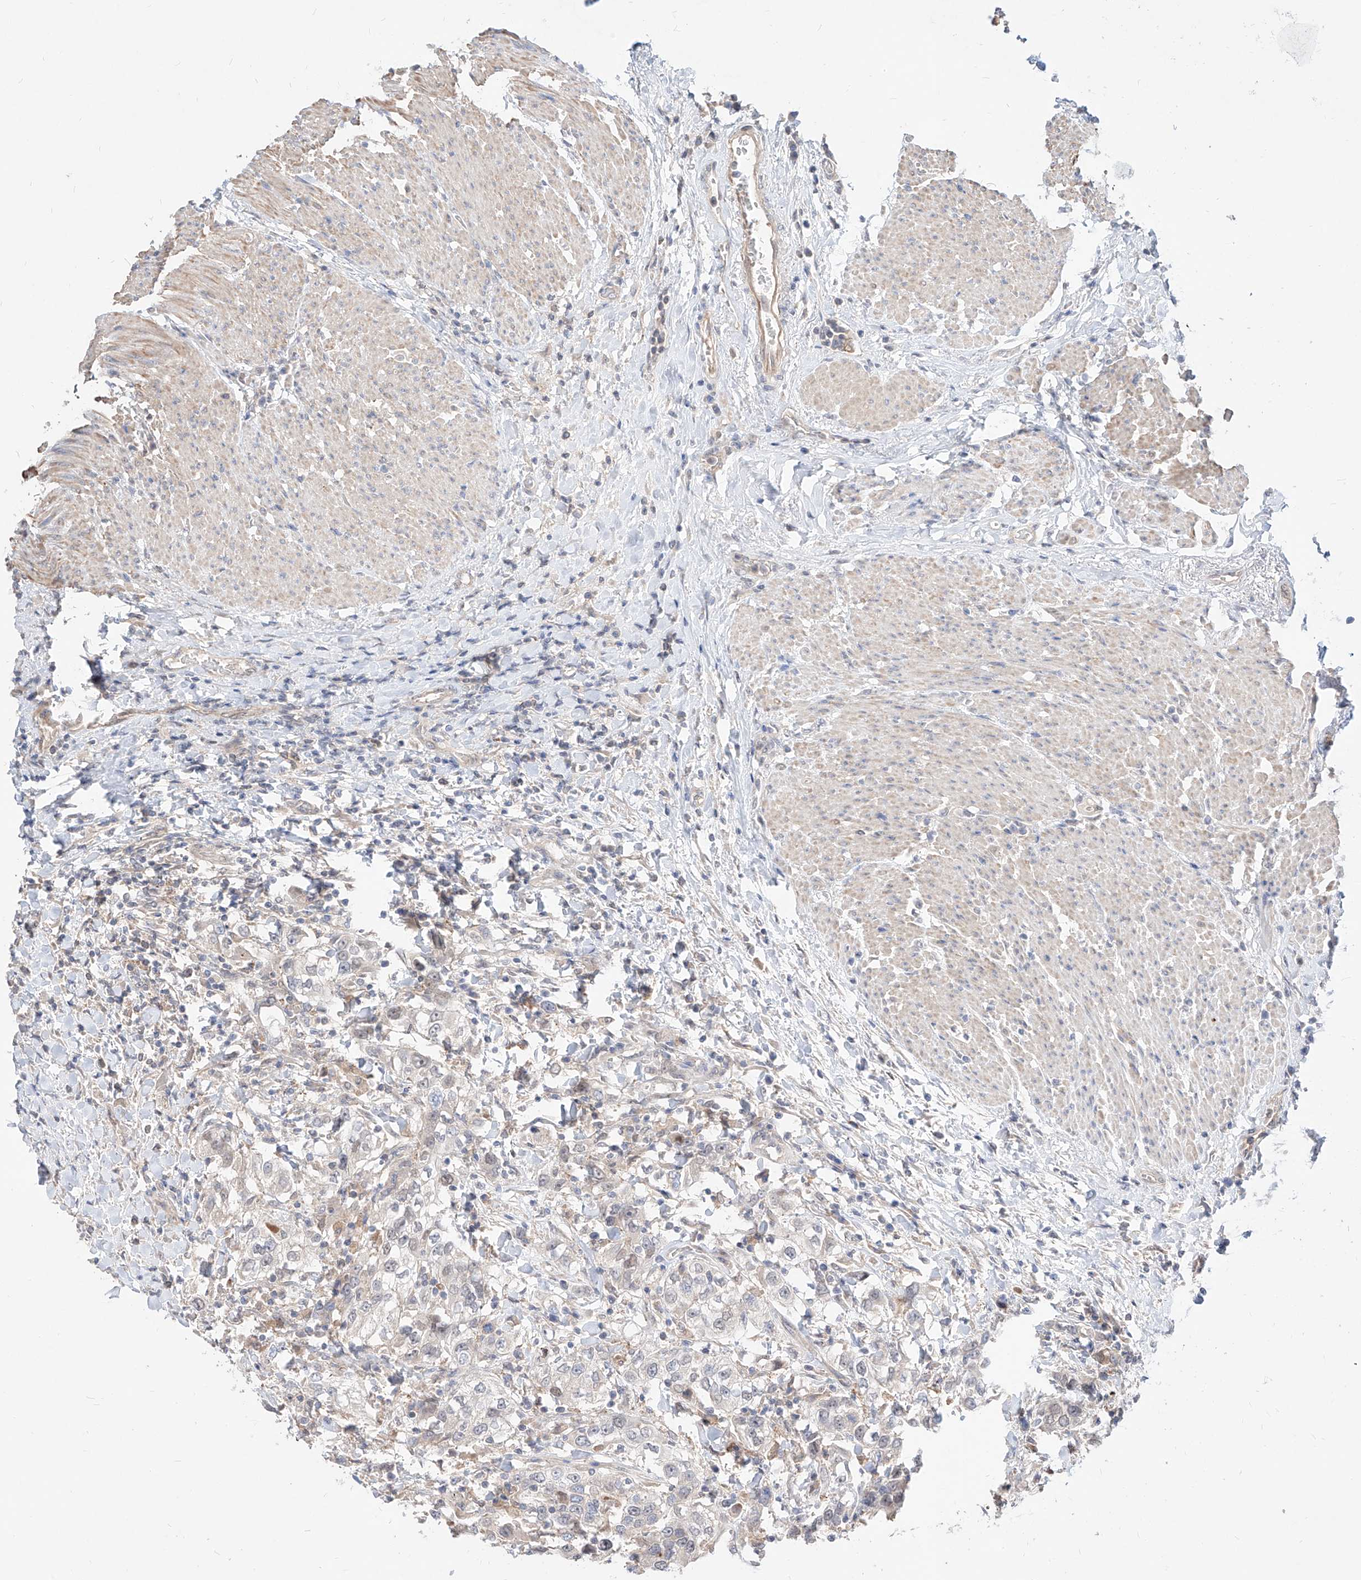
{"staining": {"intensity": "negative", "quantity": "none", "location": "none"}, "tissue": "urothelial cancer", "cell_type": "Tumor cells", "image_type": "cancer", "snomed": [{"axis": "morphology", "description": "Urothelial carcinoma, High grade"}, {"axis": "topography", "description": "Urinary bladder"}], "caption": "Tumor cells show no significant positivity in high-grade urothelial carcinoma.", "gene": "TSNAX", "patient": {"sex": "female", "age": 80}}